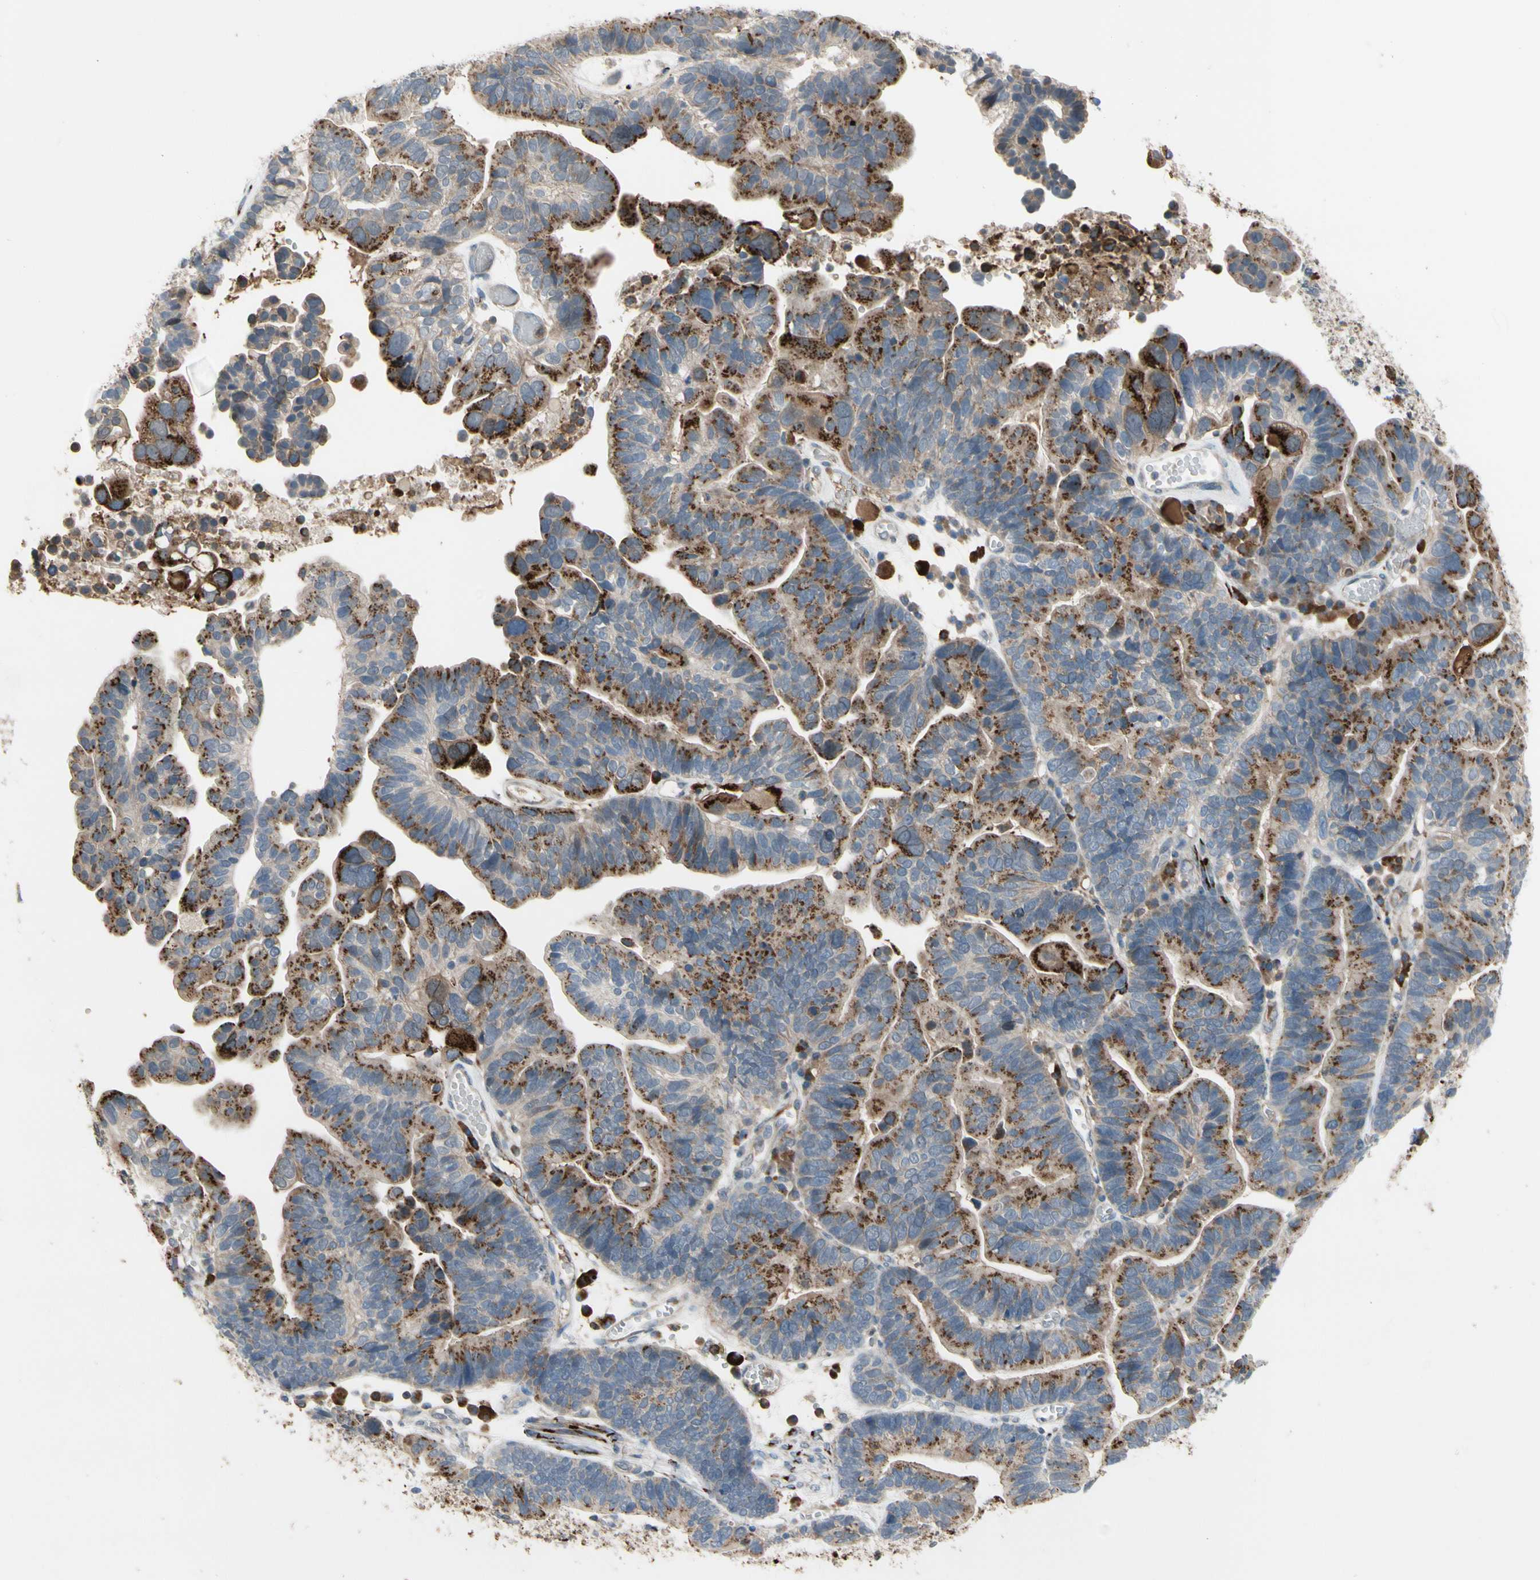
{"staining": {"intensity": "strong", "quantity": ">75%", "location": "cytoplasmic/membranous"}, "tissue": "ovarian cancer", "cell_type": "Tumor cells", "image_type": "cancer", "snomed": [{"axis": "morphology", "description": "Cystadenocarcinoma, serous, NOS"}, {"axis": "topography", "description": "Ovary"}], "caption": "Human ovarian cancer (serous cystadenocarcinoma) stained for a protein (brown) reveals strong cytoplasmic/membranous positive expression in about >75% of tumor cells.", "gene": "GALNT5", "patient": {"sex": "female", "age": 56}}